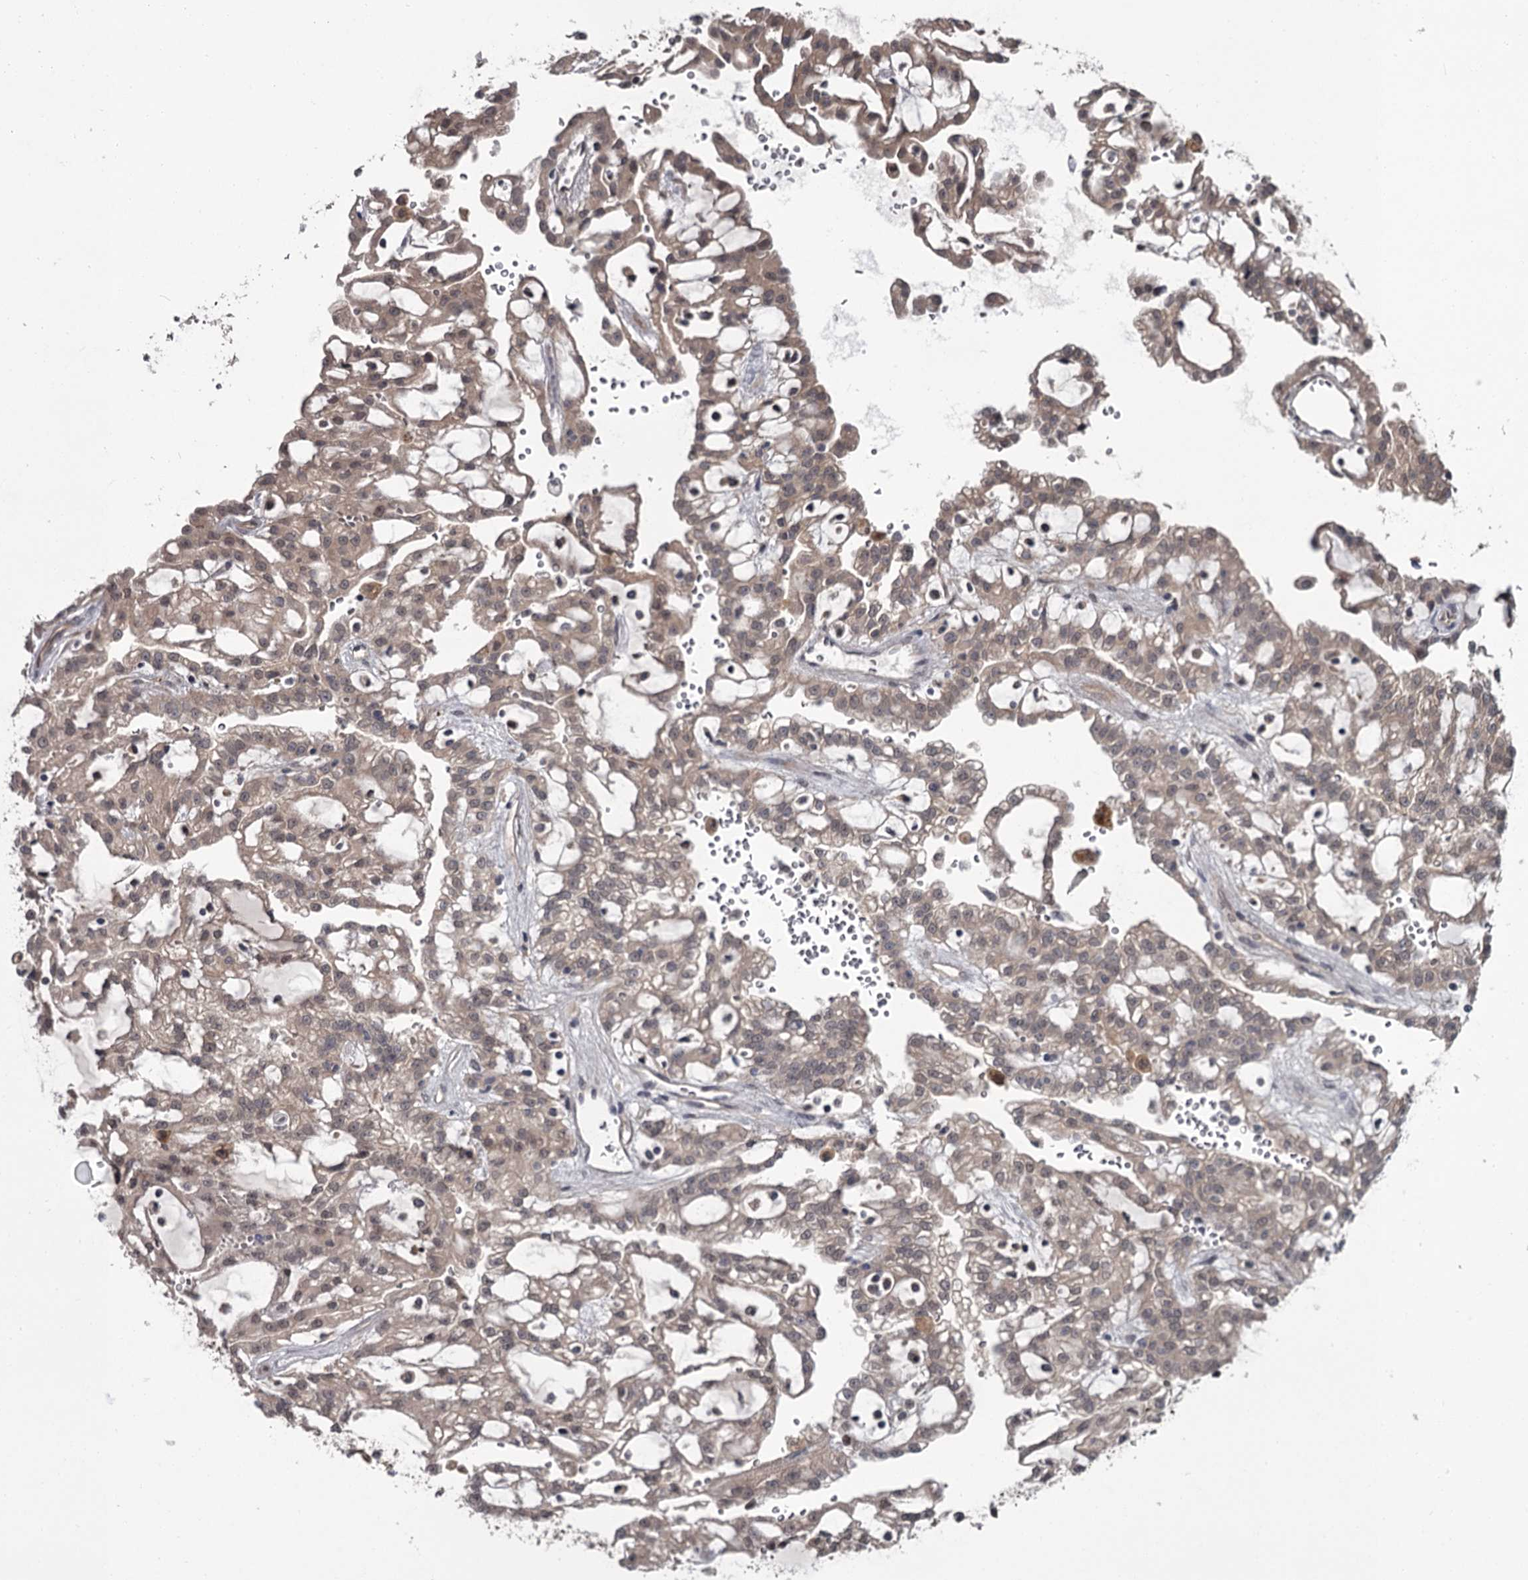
{"staining": {"intensity": "weak", "quantity": "25%-75%", "location": "cytoplasmic/membranous"}, "tissue": "renal cancer", "cell_type": "Tumor cells", "image_type": "cancer", "snomed": [{"axis": "morphology", "description": "Adenocarcinoma, NOS"}, {"axis": "topography", "description": "Kidney"}], "caption": "Protein staining displays weak cytoplasmic/membranous positivity in about 25%-75% of tumor cells in adenocarcinoma (renal).", "gene": "DAO", "patient": {"sex": "male", "age": 63}}